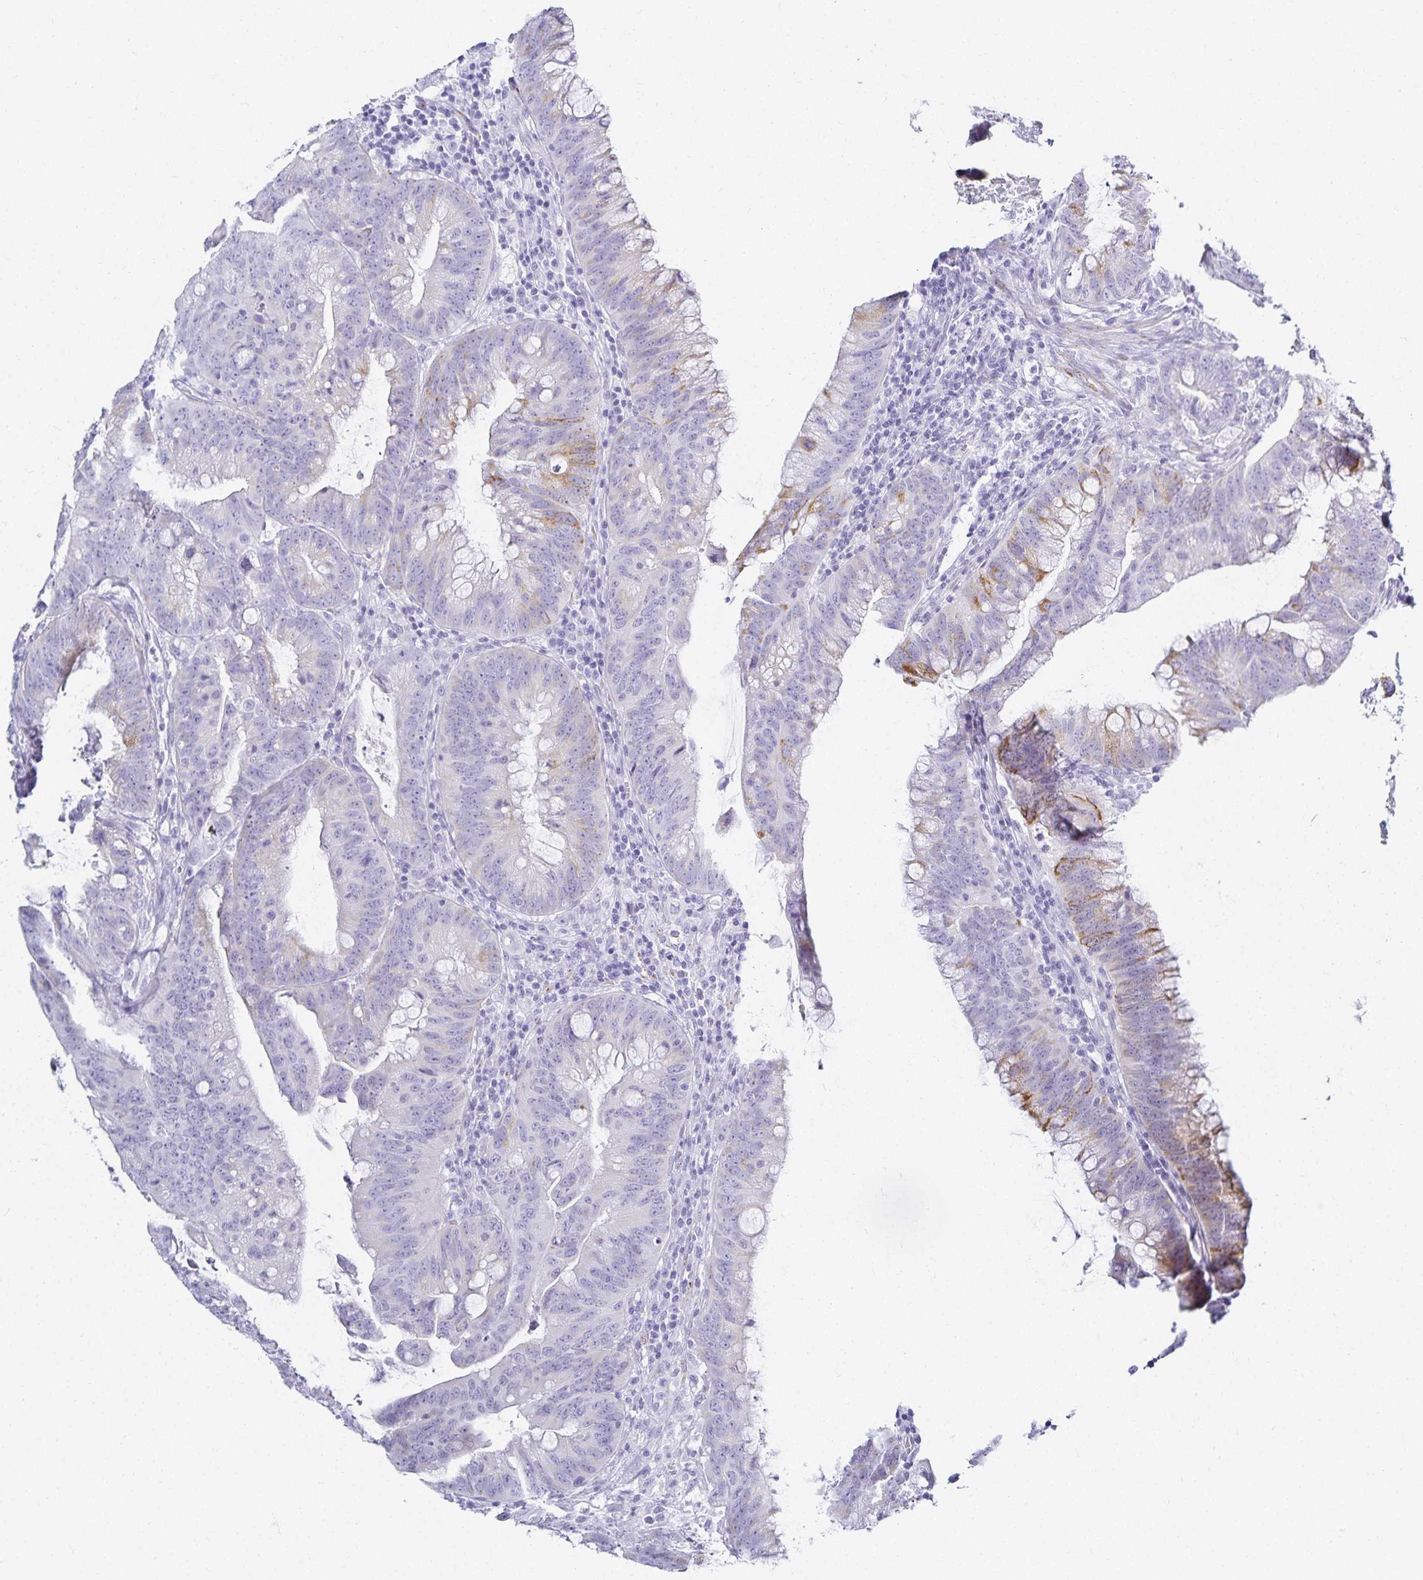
{"staining": {"intensity": "moderate", "quantity": "<25%", "location": "cytoplasmic/membranous"}, "tissue": "colorectal cancer", "cell_type": "Tumor cells", "image_type": "cancer", "snomed": [{"axis": "morphology", "description": "Adenocarcinoma, NOS"}, {"axis": "topography", "description": "Colon"}], "caption": "The image exhibits immunohistochemical staining of colorectal cancer (adenocarcinoma). There is moderate cytoplasmic/membranous positivity is appreciated in approximately <25% of tumor cells. (DAB IHC with brightfield microscopy, high magnification).", "gene": "GP2", "patient": {"sex": "male", "age": 62}}